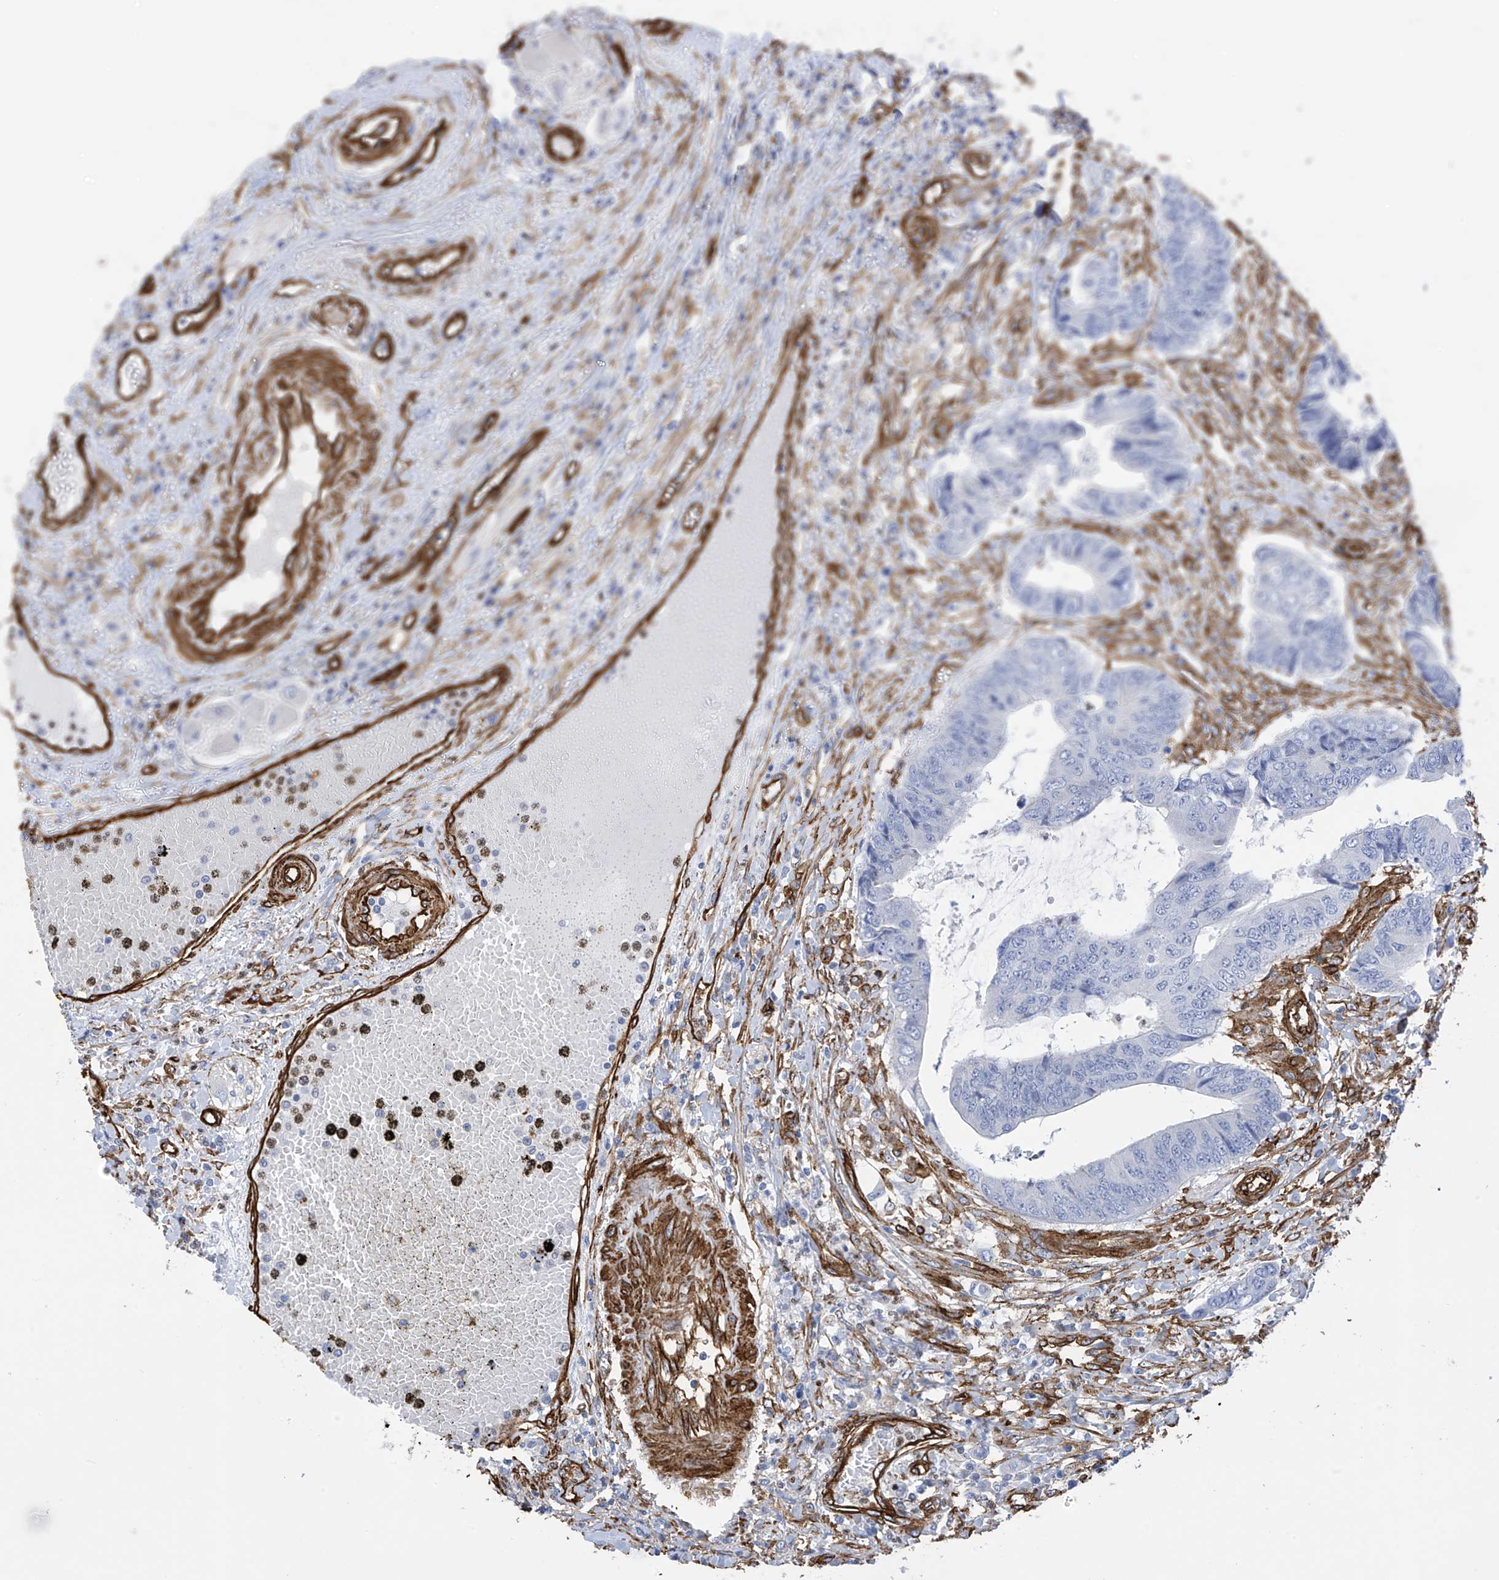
{"staining": {"intensity": "negative", "quantity": "none", "location": "none"}, "tissue": "colorectal cancer", "cell_type": "Tumor cells", "image_type": "cancer", "snomed": [{"axis": "morphology", "description": "Adenocarcinoma, NOS"}, {"axis": "topography", "description": "Rectum"}], "caption": "Human colorectal cancer (adenocarcinoma) stained for a protein using immunohistochemistry displays no positivity in tumor cells.", "gene": "UBTD1", "patient": {"sex": "male", "age": 84}}